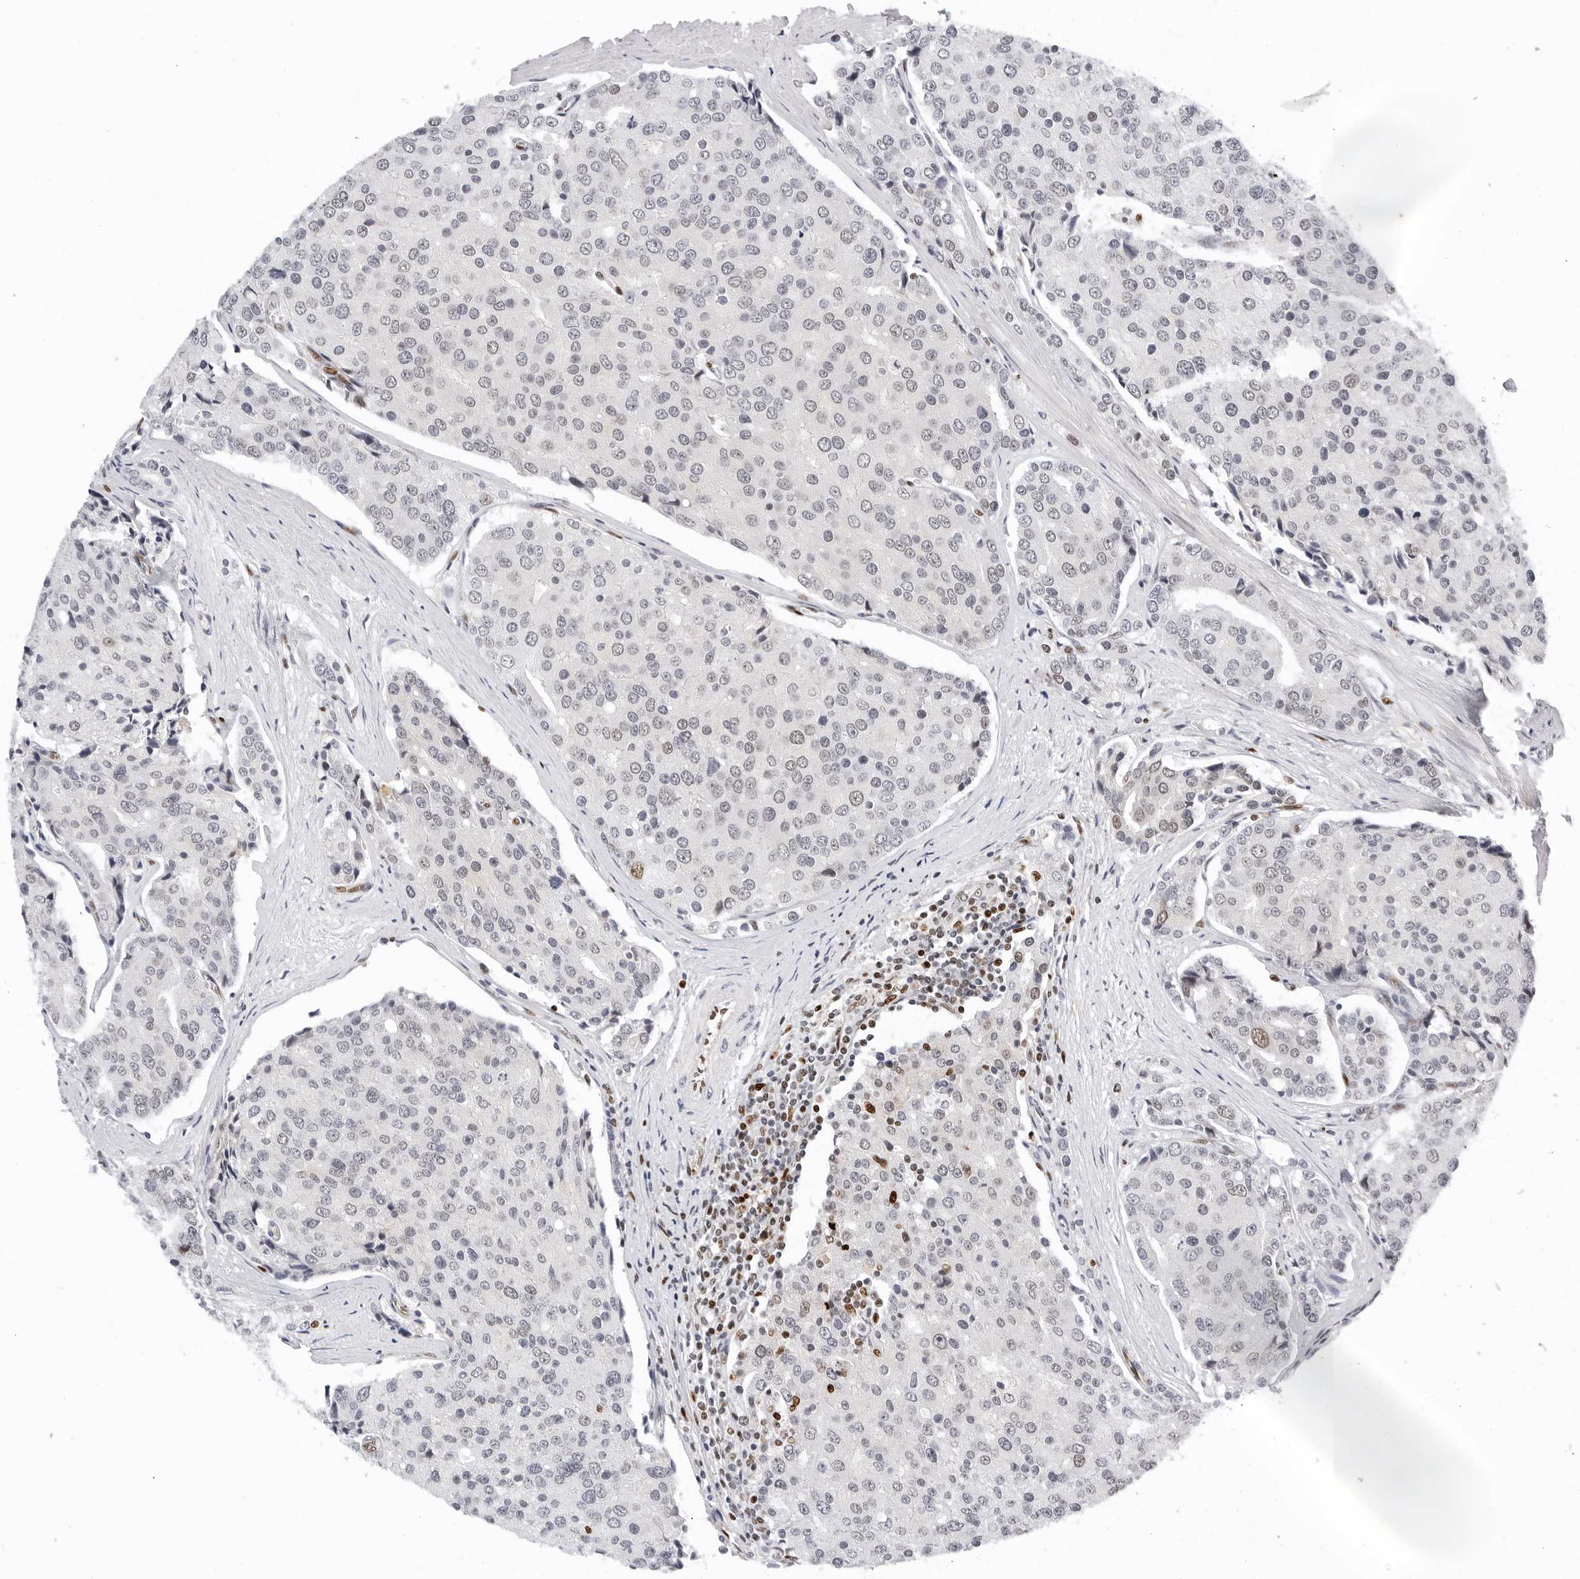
{"staining": {"intensity": "negative", "quantity": "none", "location": "none"}, "tissue": "prostate cancer", "cell_type": "Tumor cells", "image_type": "cancer", "snomed": [{"axis": "morphology", "description": "Adenocarcinoma, High grade"}, {"axis": "topography", "description": "Prostate"}], "caption": "Image shows no protein expression in tumor cells of prostate cancer (adenocarcinoma (high-grade)) tissue. Nuclei are stained in blue.", "gene": "OGG1", "patient": {"sex": "male", "age": 50}}